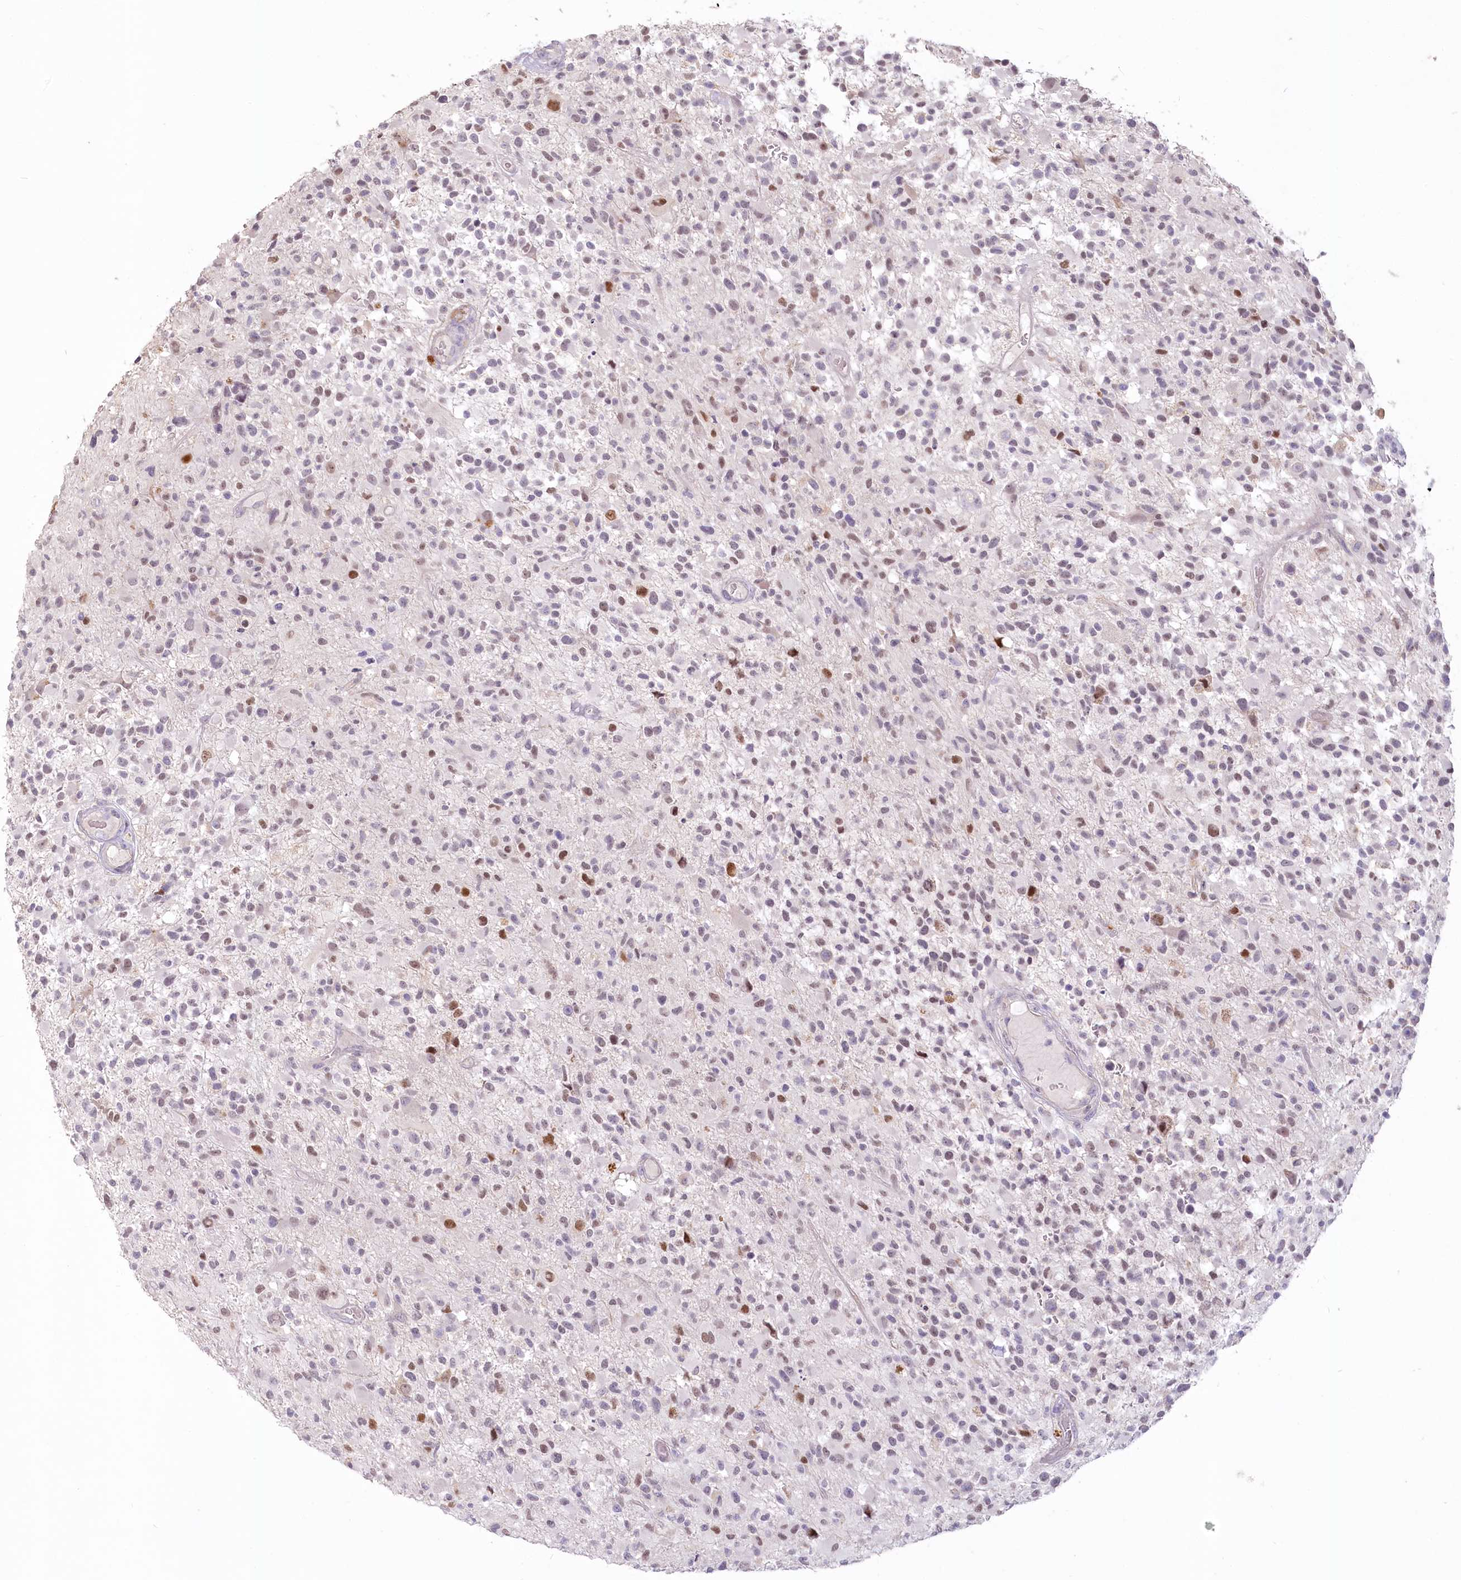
{"staining": {"intensity": "moderate", "quantity": "<25%", "location": "nuclear"}, "tissue": "glioma", "cell_type": "Tumor cells", "image_type": "cancer", "snomed": [{"axis": "morphology", "description": "Glioma, malignant, High grade"}, {"axis": "morphology", "description": "Glioblastoma, NOS"}, {"axis": "topography", "description": "Brain"}], "caption": "A histopathology image of glioma stained for a protein shows moderate nuclear brown staining in tumor cells.", "gene": "USP11", "patient": {"sex": "male", "age": 60}}